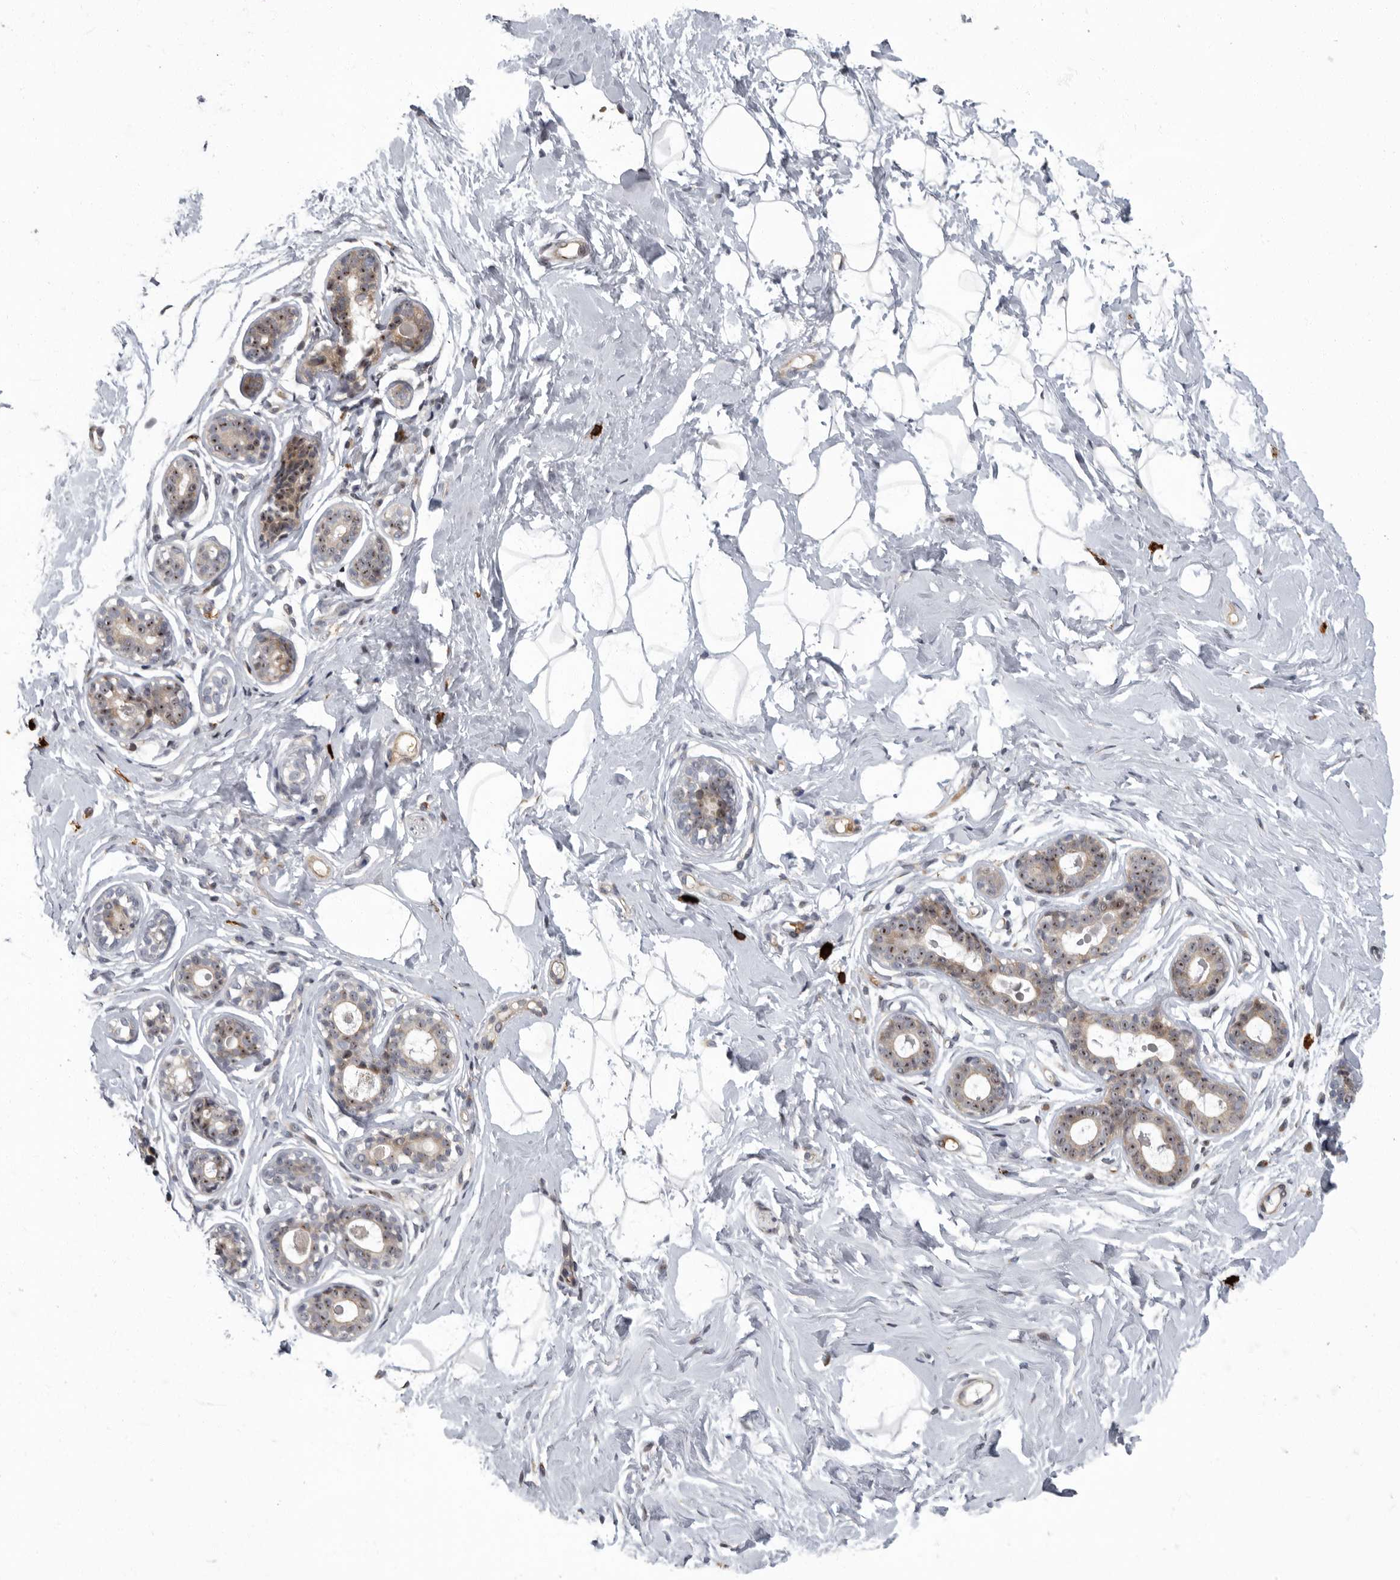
{"staining": {"intensity": "negative", "quantity": "none", "location": "none"}, "tissue": "breast", "cell_type": "Adipocytes", "image_type": "normal", "snomed": [{"axis": "morphology", "description": "Normal tissue, NOS"}, {"axis": "morphology", "description": "Adenoma, NOS"}, {"axis": "topography", "description": "Breast"}], "caption": "Benign breast was stained to show a protein in brown. There is no significant positivity in adipocytes. (Immunohistochemistry, brightfield microscopy, high magnification).", "gene": "PDCD11", "patient": {"sex": "female", "age": 23}}